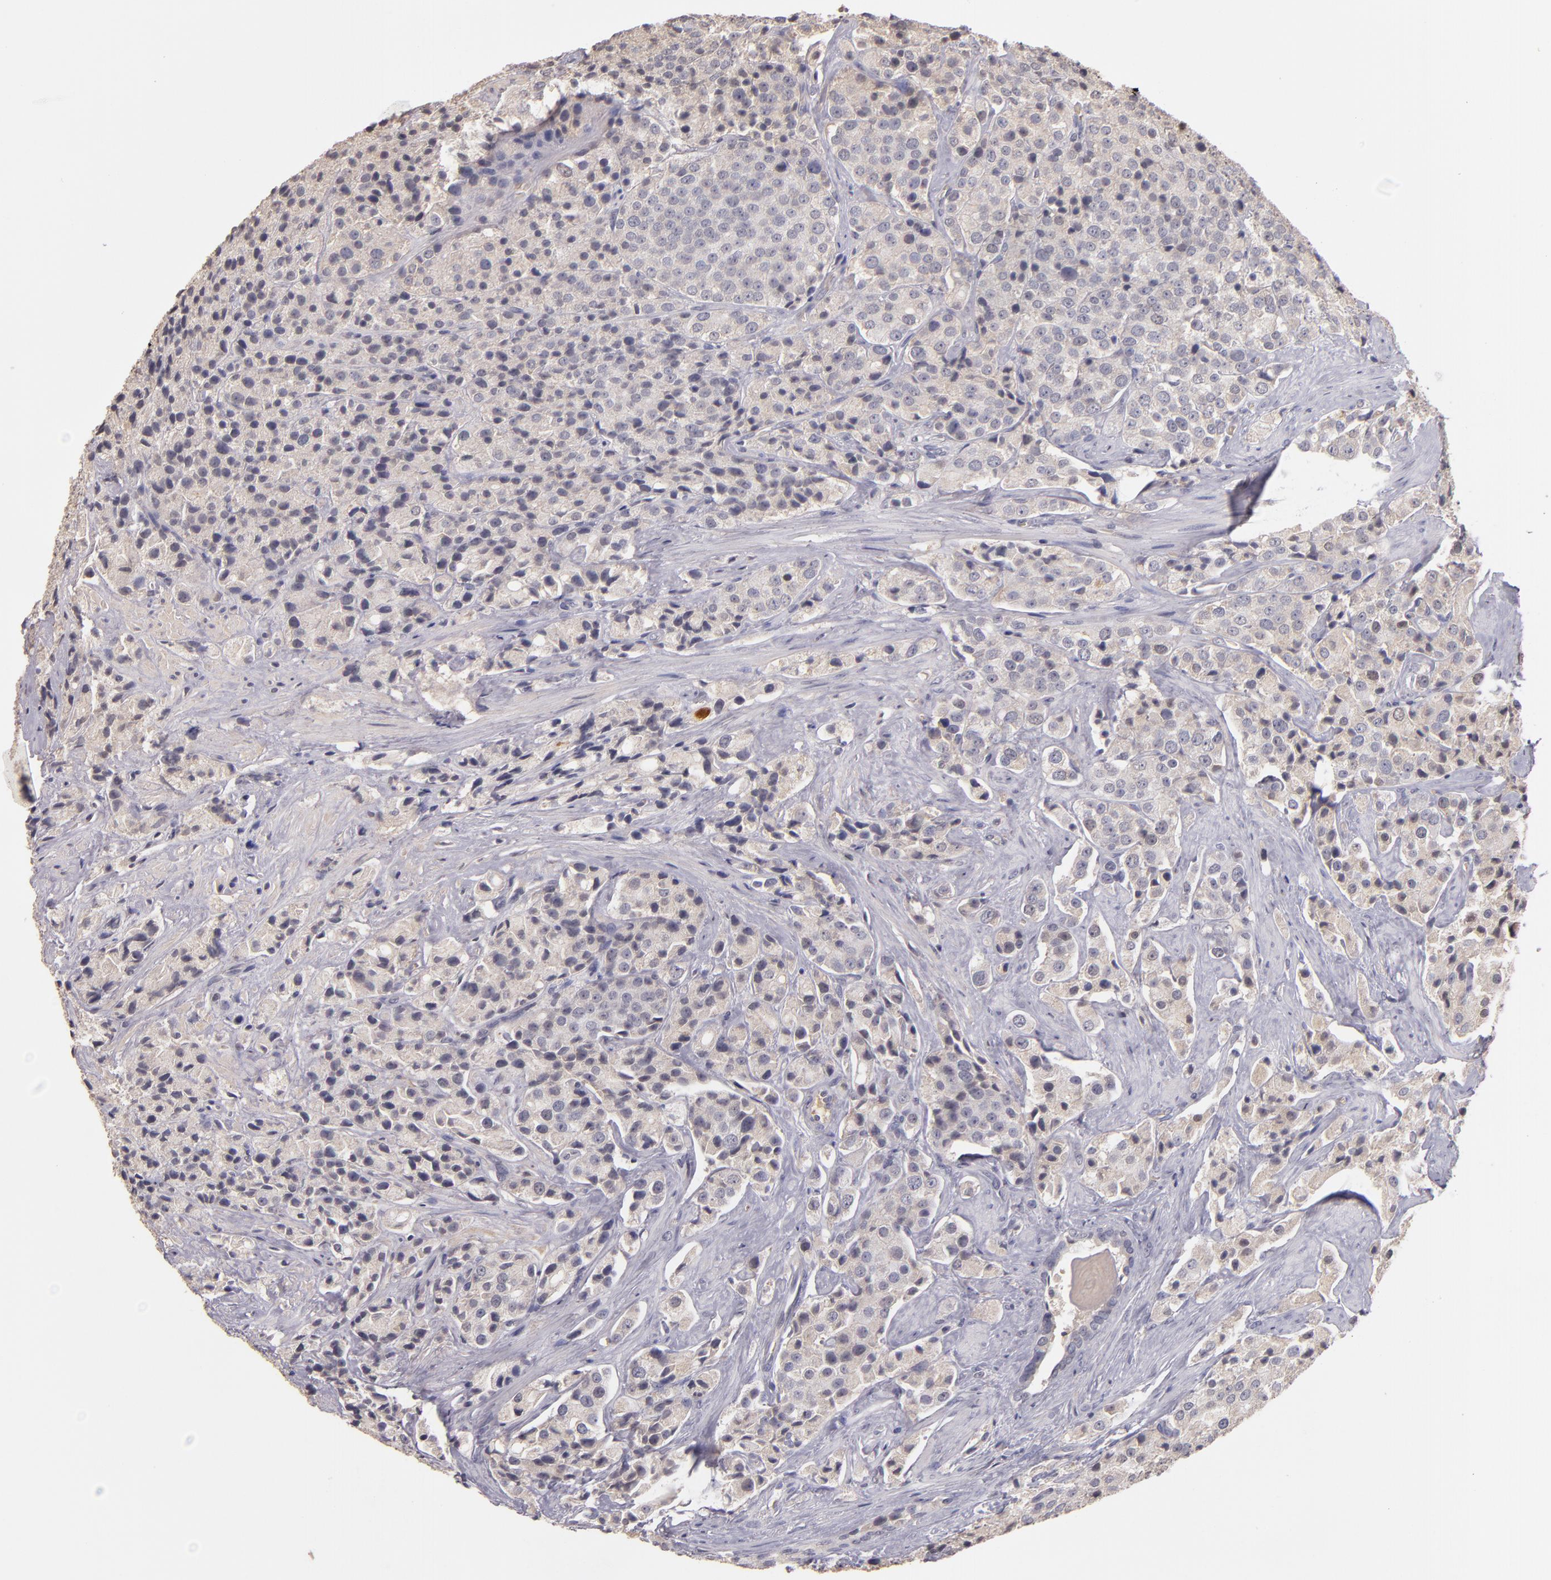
{"staining": {"intensity": "weak", "quantity": ">75%", "location": "cytoplasmic/membranous"}, "tissue": "prostate cancer", "cell_type": "Tumor cells", "image_type": "cancer", "snomed": [{"axis": "morphology", "description": "Adenocarcinoma, Medium grade"}, {"axis": "topography", "description": "Prostate"}], "caption": "A photomicrograph of human prostate cancer (adenocarcinoma (medium-grade)) stained for a protein reveals weak cytoplasmic/membranous brown staining in tumor cells.", "gene": "SERPINC1", "patient": {"sex": "male", "age": 70}}